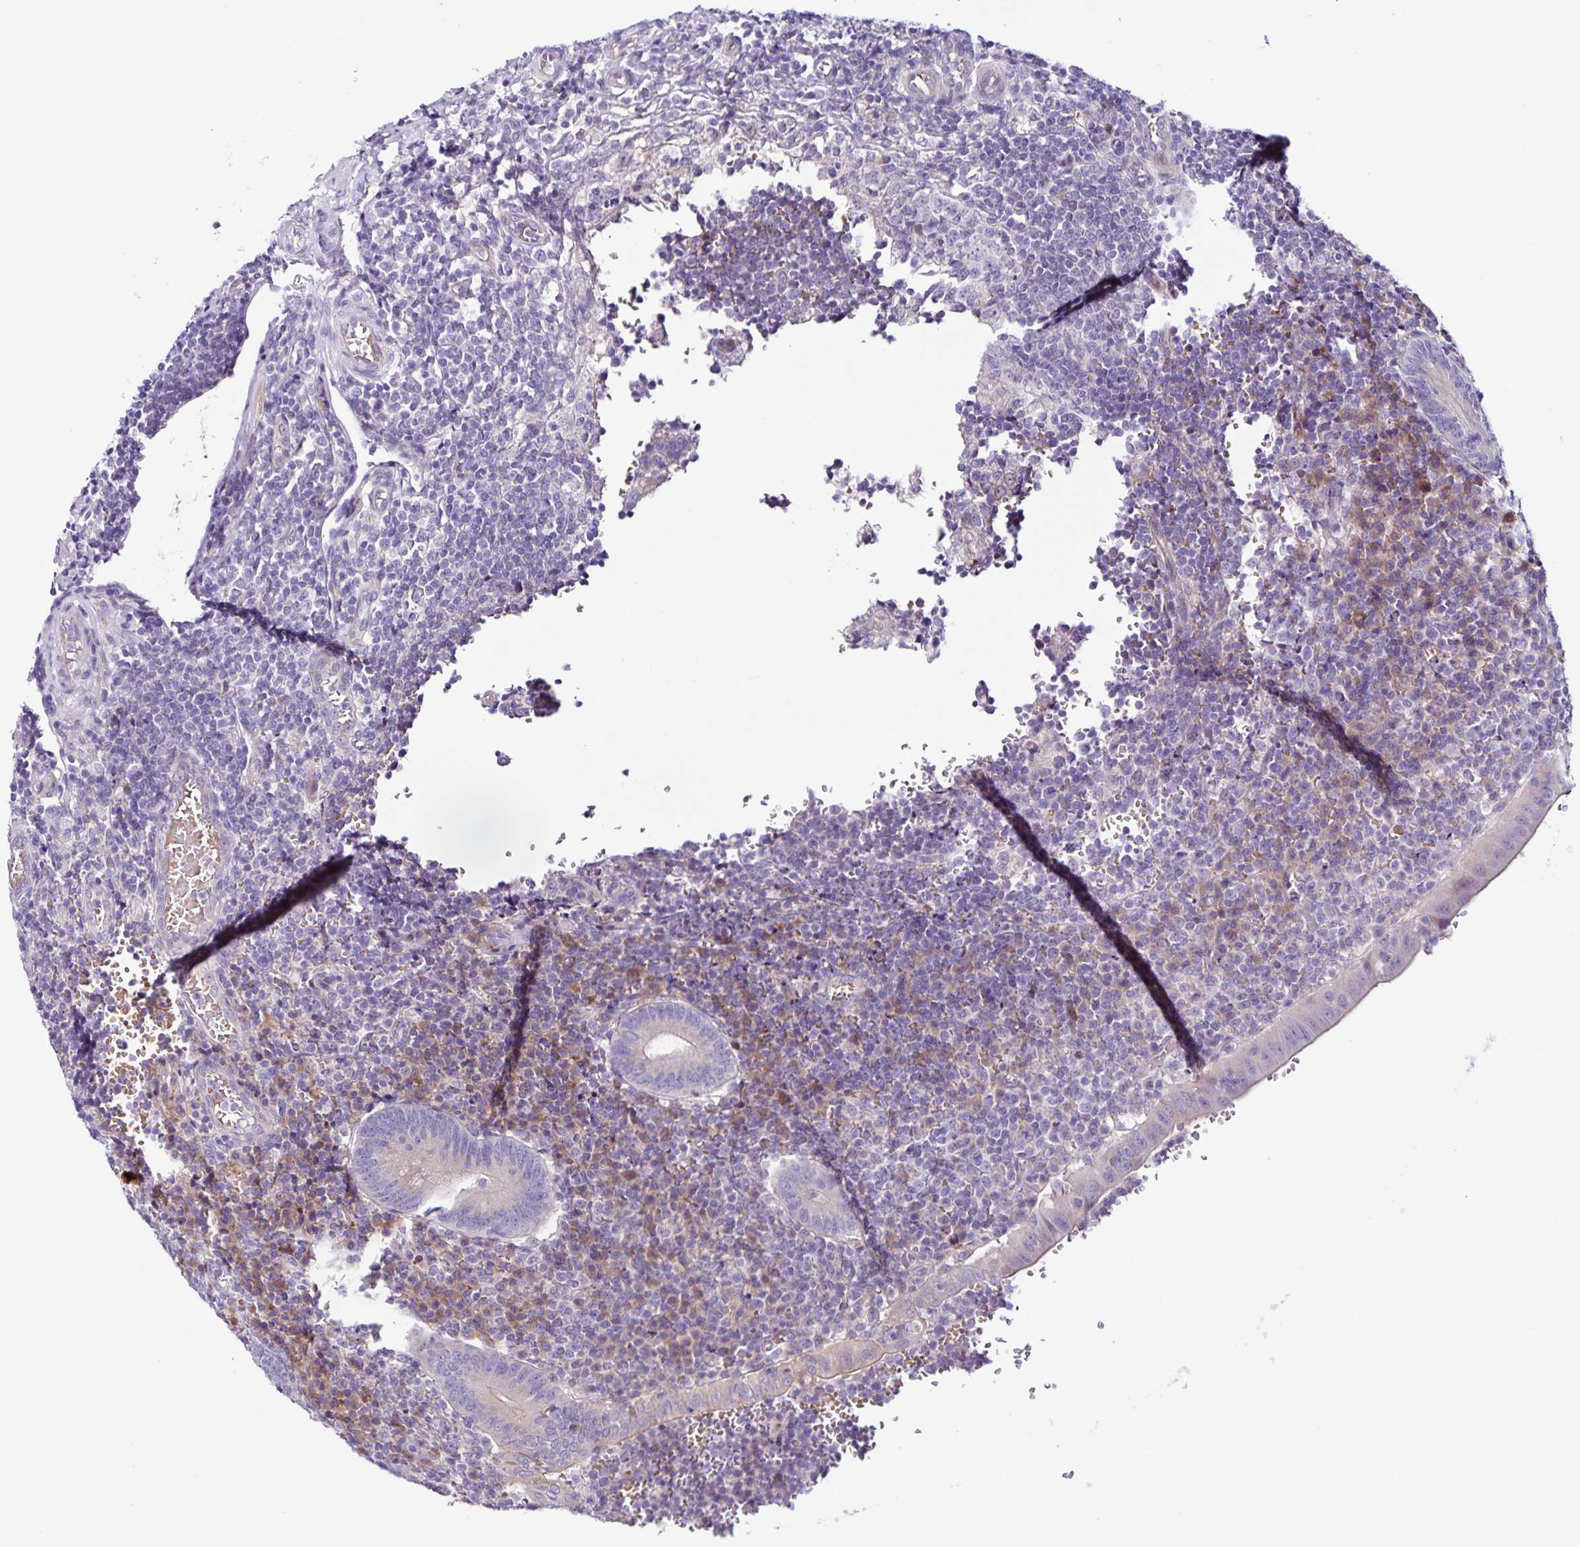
{"staining": {"intensity": "weak", "quantity": "25%-75%", "location": "cytoplasmic/membranous"}, "tissue": "appendix", "cell_type": "Glandular cells", "image_type": "normal", "snomed": [{"axis": "morphology", "description": "Normal tissue, NOS"}, {"axis": "topography", "description": "Appendix"}], "caption": "Brown immunohistochemical staining in unremarkable human appendix reveals weak cytoplasmic/membranous positivity in approximately 25%-75% of glandular cells. (Brightfield microscopy of DAB IHC at high magnification).", "gene": "RNFT2", "patient": {"sex": "male", "age": 18}}